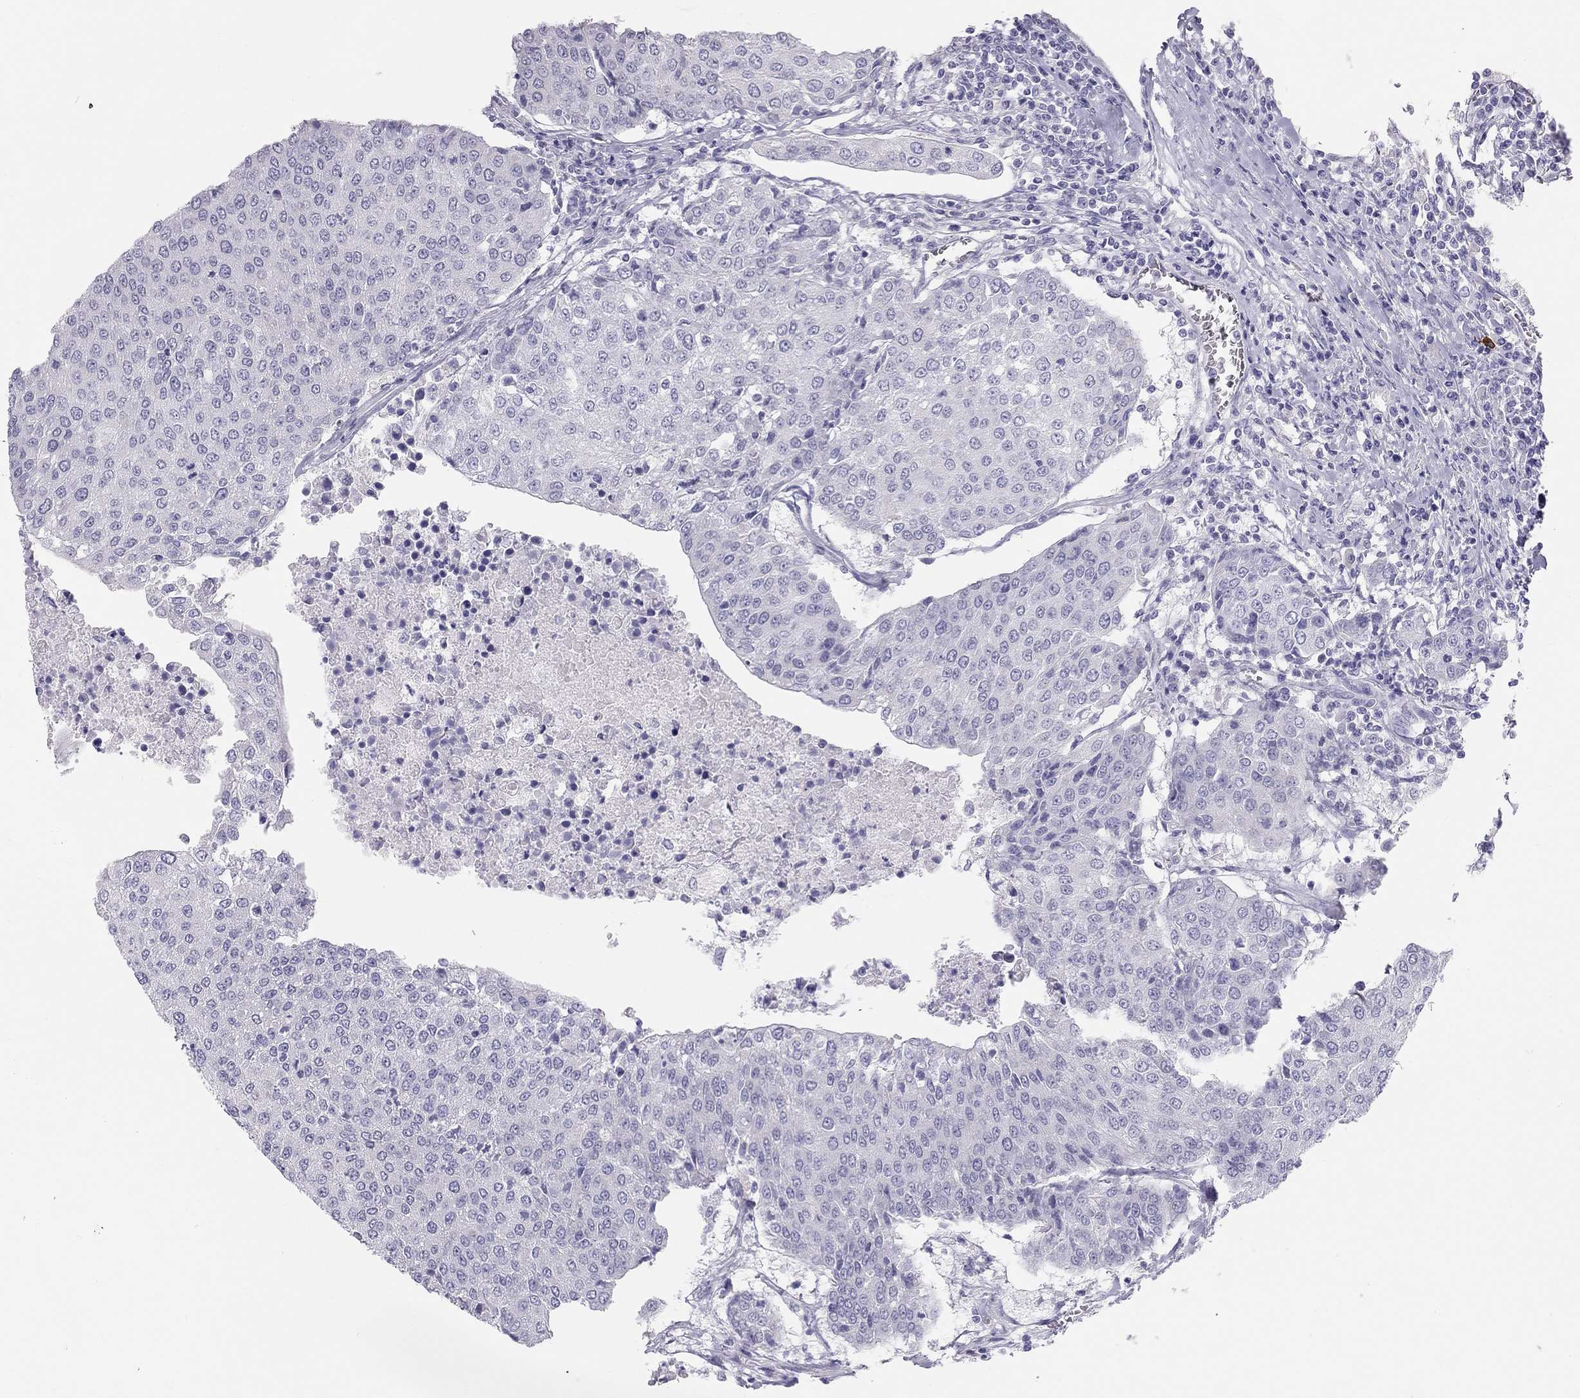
{"staining": {"intensity": "negative", "quantity": "none", "location": "none"}, "tissue": "urothelial cancer", "cell_type": "Tumor cells", "image_type": "cancer", "snomed": [{"axis": "morphology", "description": "Urothelial carcinoma, High grade"}, {"axis": "topography", "description": "Urinary bladder"}], "caption": "Urothelial cancer was stained to show a protein in brown. There is no significant expression in tumor cells.", "gene": "SPATA12", "patient": {"sex": "female", "age": 85}}